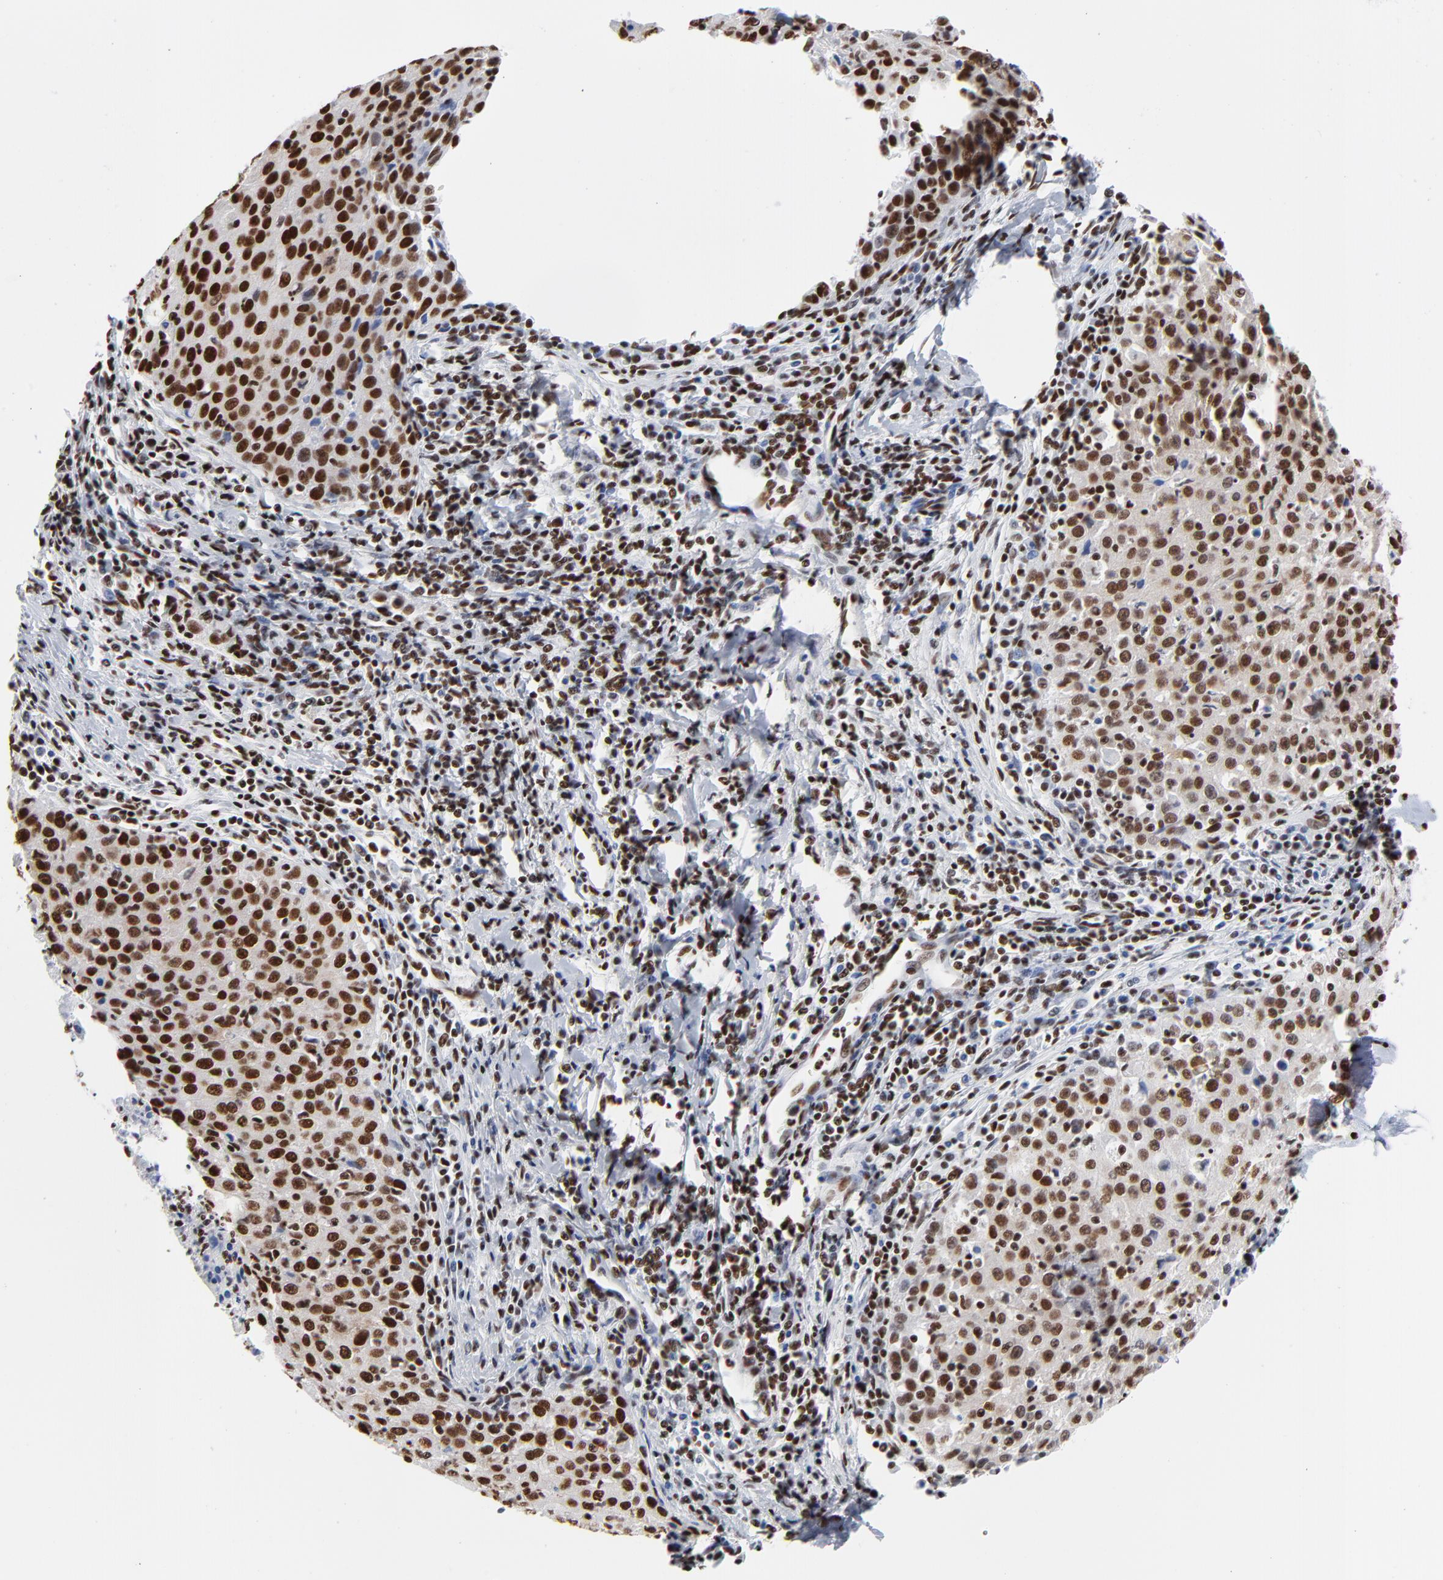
{"staining": {"intensity": "strong", "quantity": ">75%", "location": "nuclear"}, "tissue": "cervical cancer", "cell_type": "Tumor cells", "image_type": "cancer", "snomed": [{"axis": "morphology", "description": "Squamous cell carcinoma, NOS"}, {"axis": "topography", "description": "Cervix"}], "caption": "This image reveals squamous cell carcinoma (cervical) stained with immunohistochemistry to label a protein in brown. The nuclear of tumor cells show strong positivity for the protein. Nuclei are counter-stained blue.", "gene": "CREB1", "patient": {"sex": "female", "age": 27}}